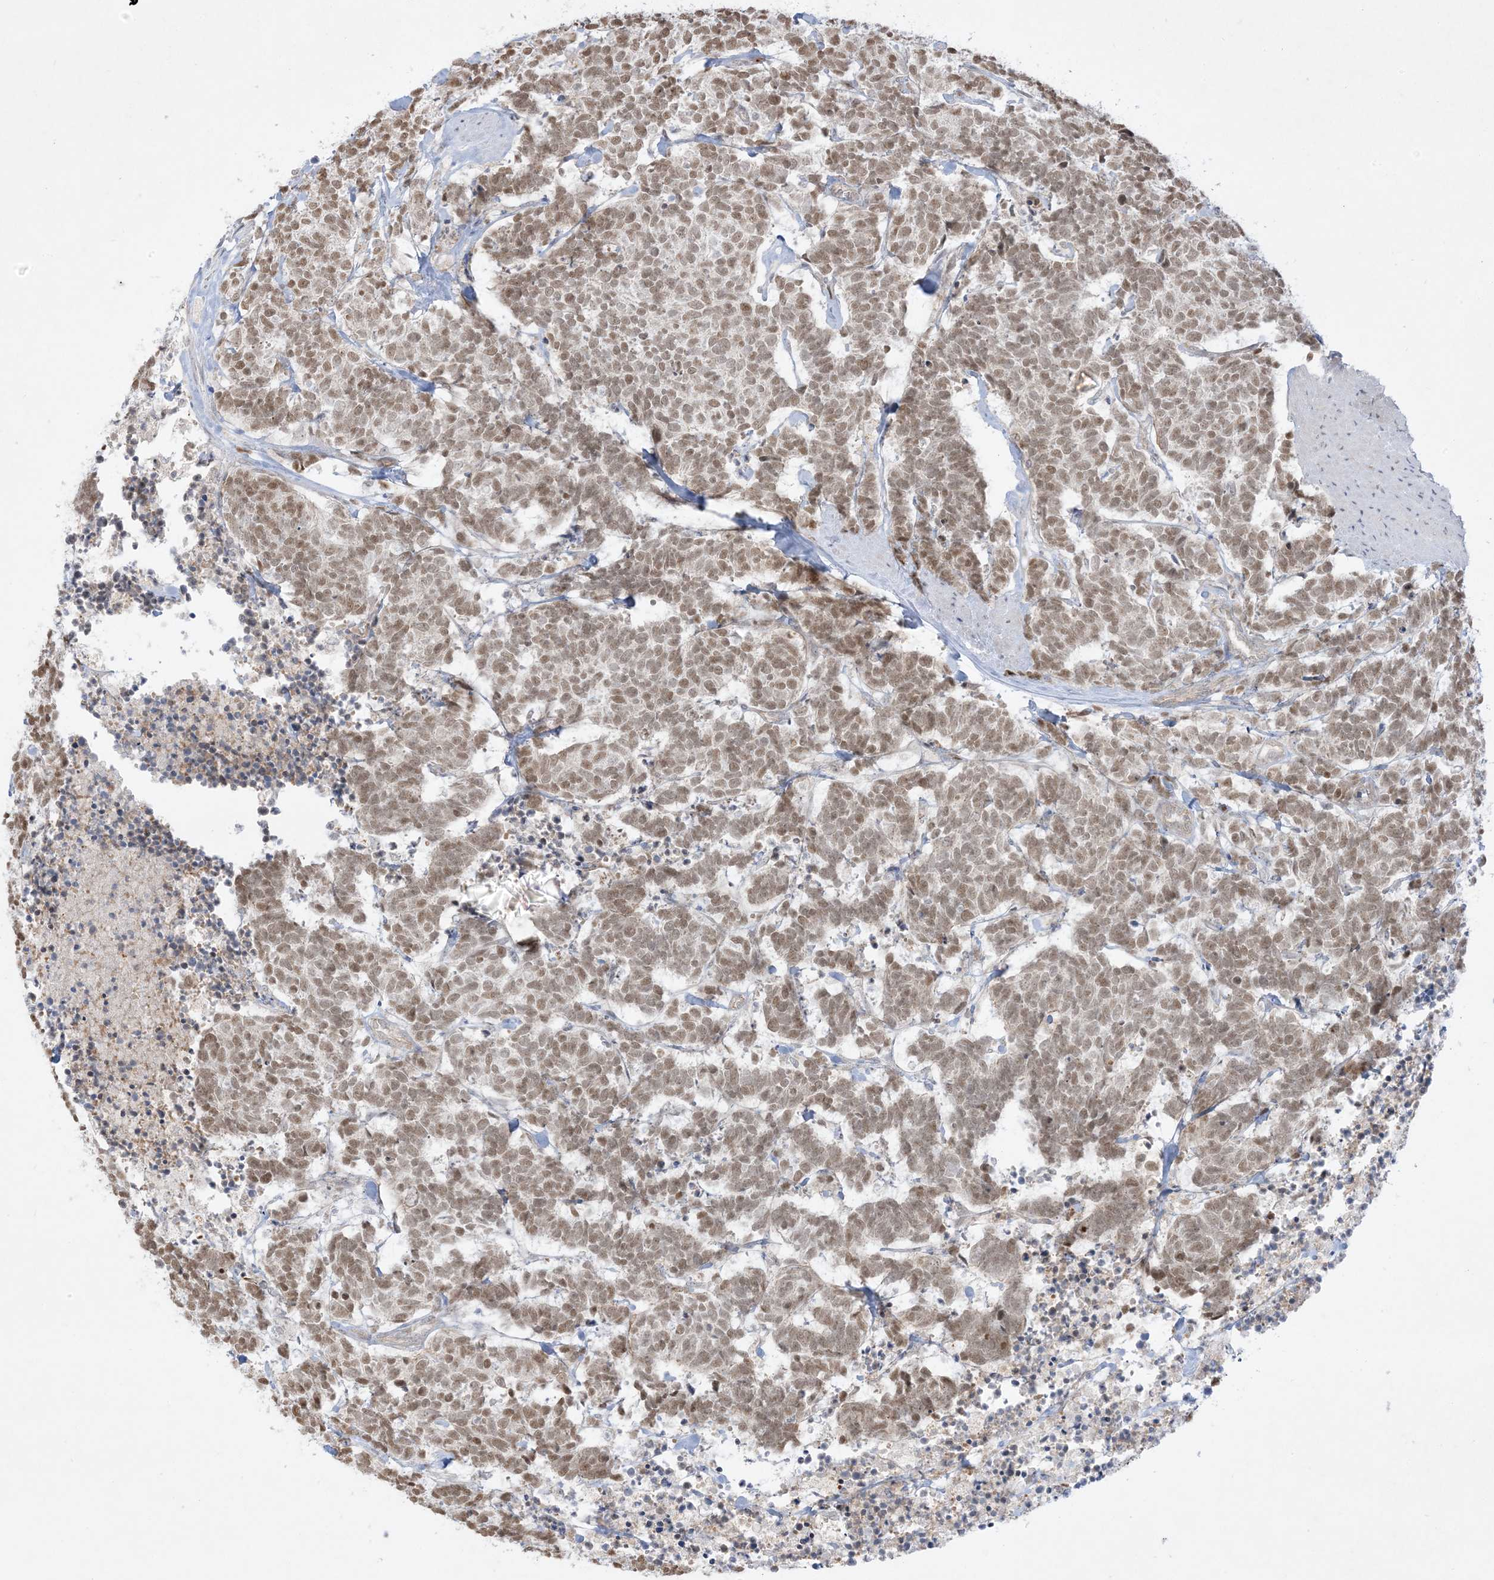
{"staining": {"intensity": "moderate", "quantity": ">75%", "location": "nuclear"}, "tissue": "carcinoid", "cell_type": "Tumor cells", "image_type": "cancer", "snomed": [{"axis": "morphology", "description": "Carcinoma, NOS"}, {"axis": "morphology", "description": "Carcinoid, malignant, NOS"}, {"axis": "topography", "description": "Urinary bladder"}], "caption": "Immunohistochemical staining of carcinoid demonstrates medium levels of moderate nuclear protein positivity in about >75% of tumor cells.", "gene": "PTK6", "patient": {"sex": "male", "age": 57}}